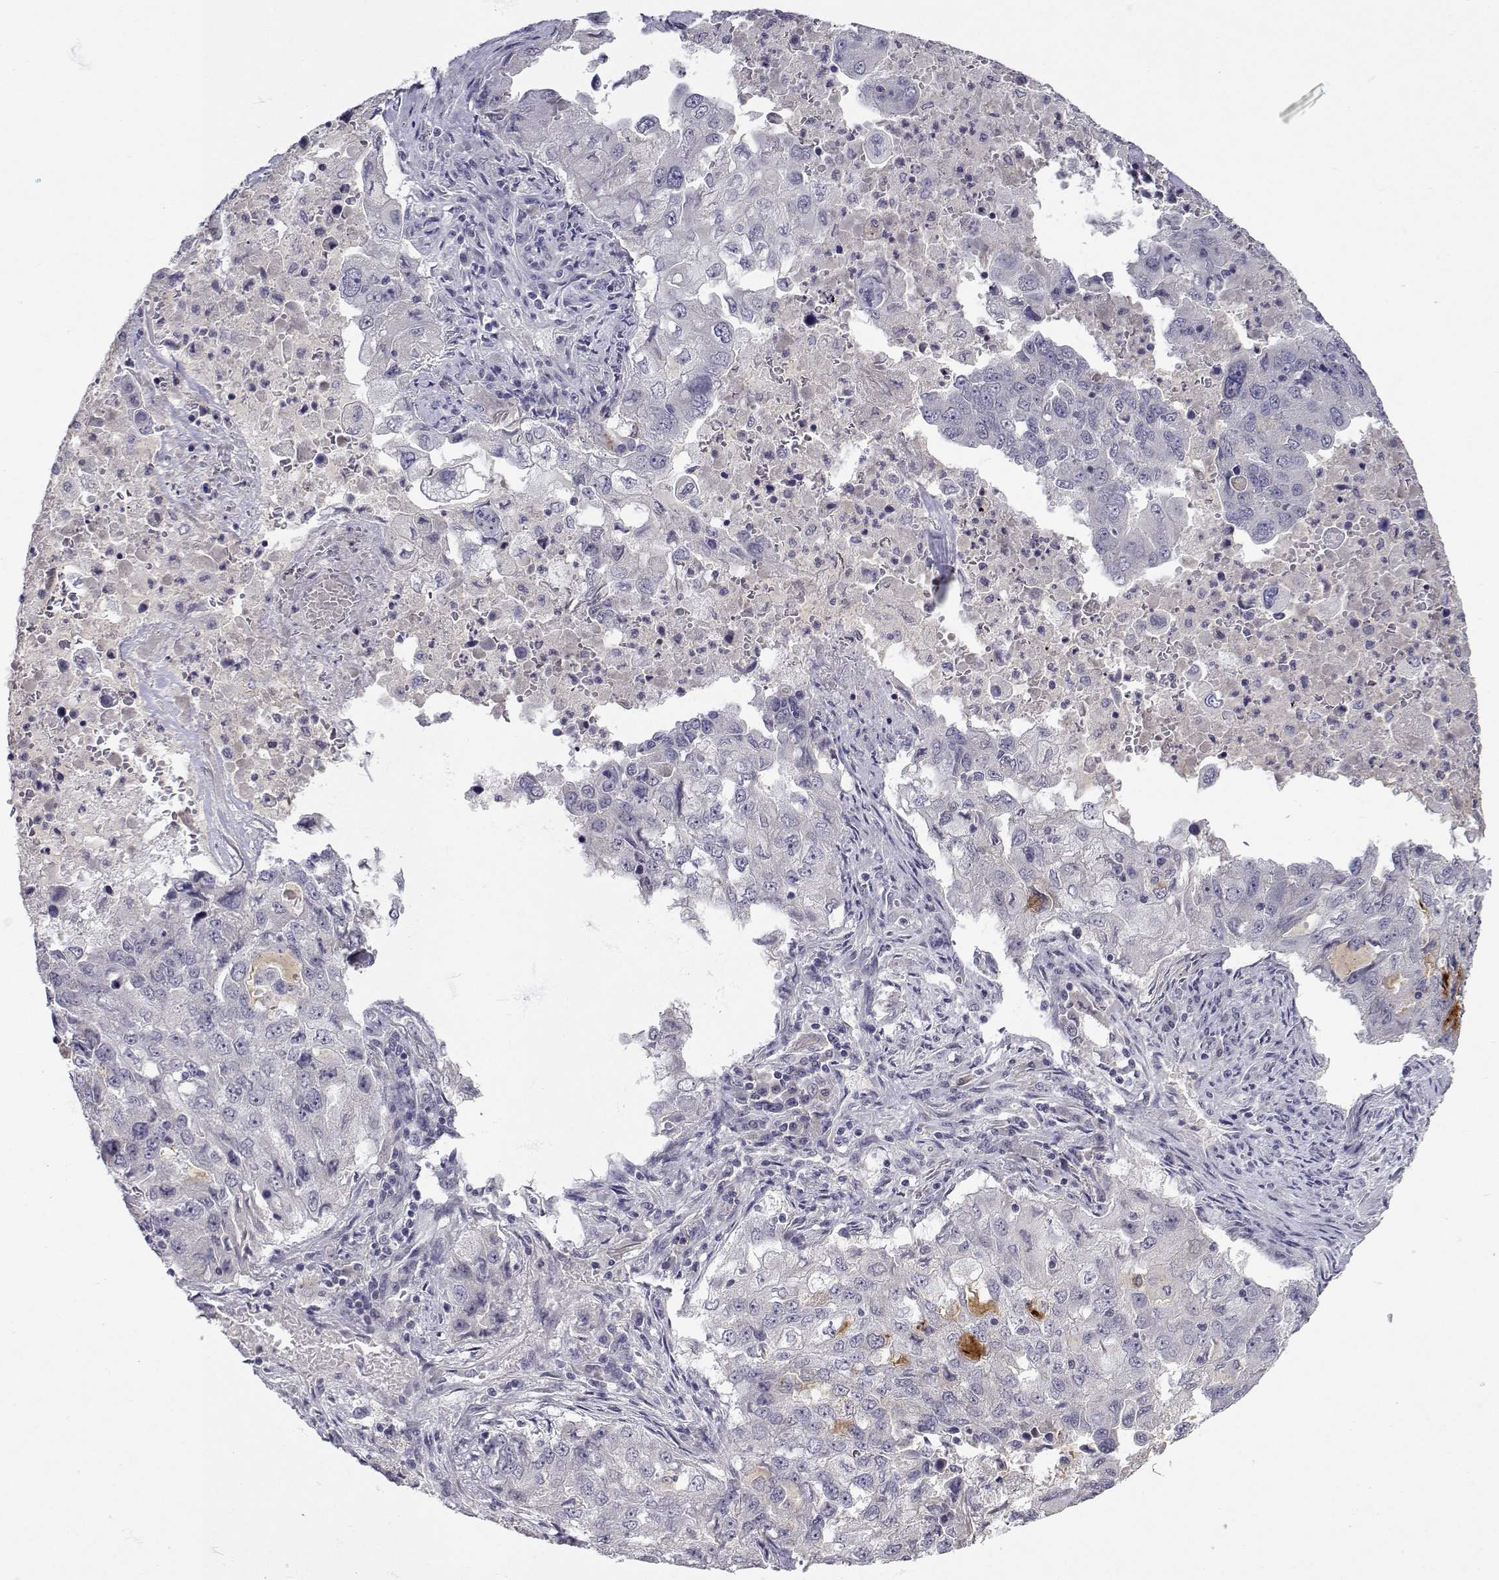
{"staining": {"intensity": "negative", "quantity": "none", "location": "none"}, "tissue": "lung cancer", "cell_type": "Tumor cells", "image_type": "cancer", "snomed": [{"axis": "morphology", "description": "Adenocarcinoma, NOS"}, {"axis": "topography", "description": "Lung"}], "caption": "The photomicrograph reveals no significant staining in tumor cells of lung cancer (adenocarcinoma).", "gene": "SLC6A3", "patient": {"sex": "female", "age": 61}}